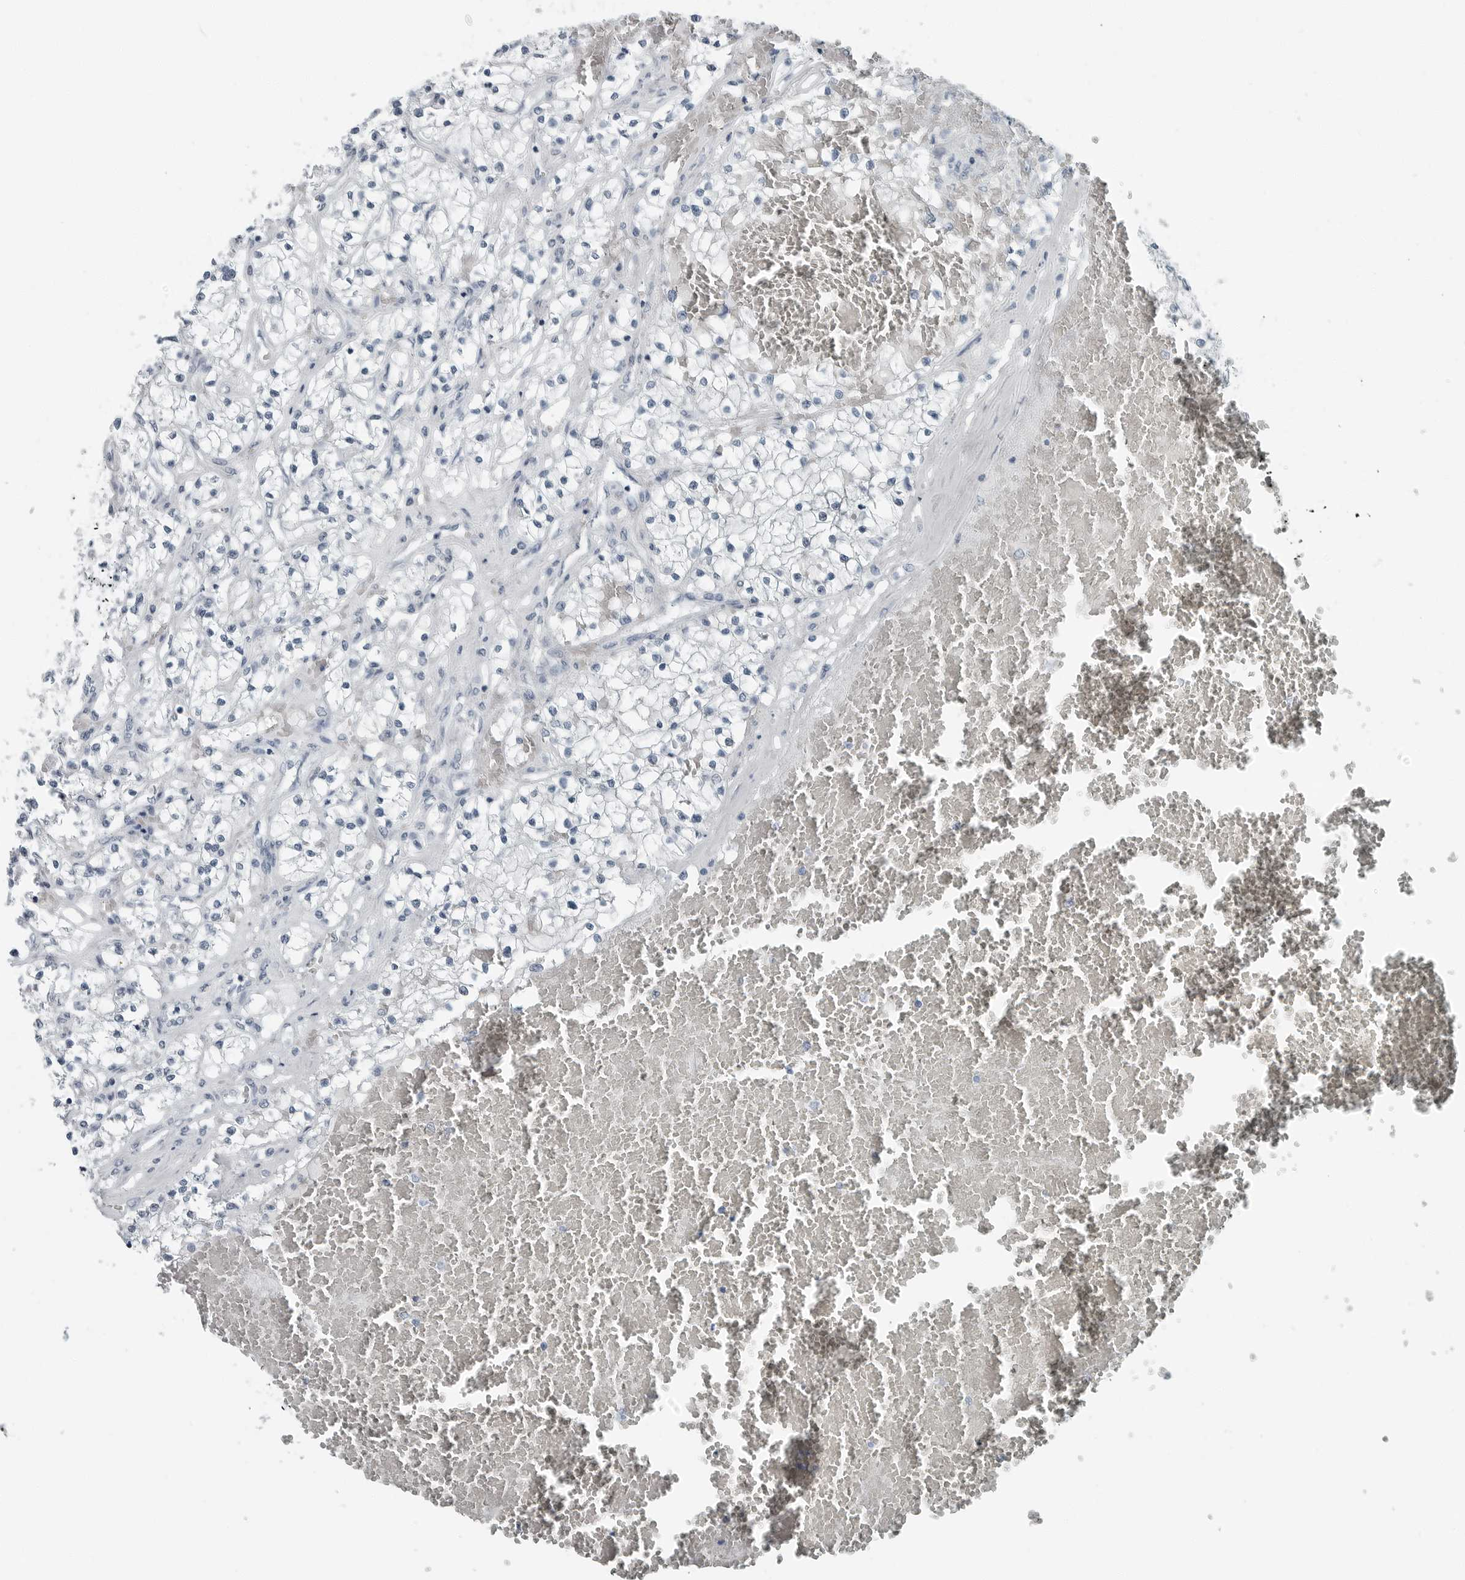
{"staining": {"intensity": "negative", "quantity": "none", "location": "none"}, "tissue": "renal cancer", "cell_type": "Tumor cells", "image_type": "cancer", "snomed": [{"axis": "morphology", "description": "Normal tissue, NOS"}, {"axis": "morphology", "description": "Adenocarcinoma, NOS"}, {"axis": "topography", "description": "Kidney"}], "caption": "Immunohistochemistry (IHC) micrograph of human renal adenocarcinoma stained for a protein (brown), which demonstrates no expression in tumor cells.", "gene": "ZPBP2", "patient": {"sex": "male", "age": 68}}